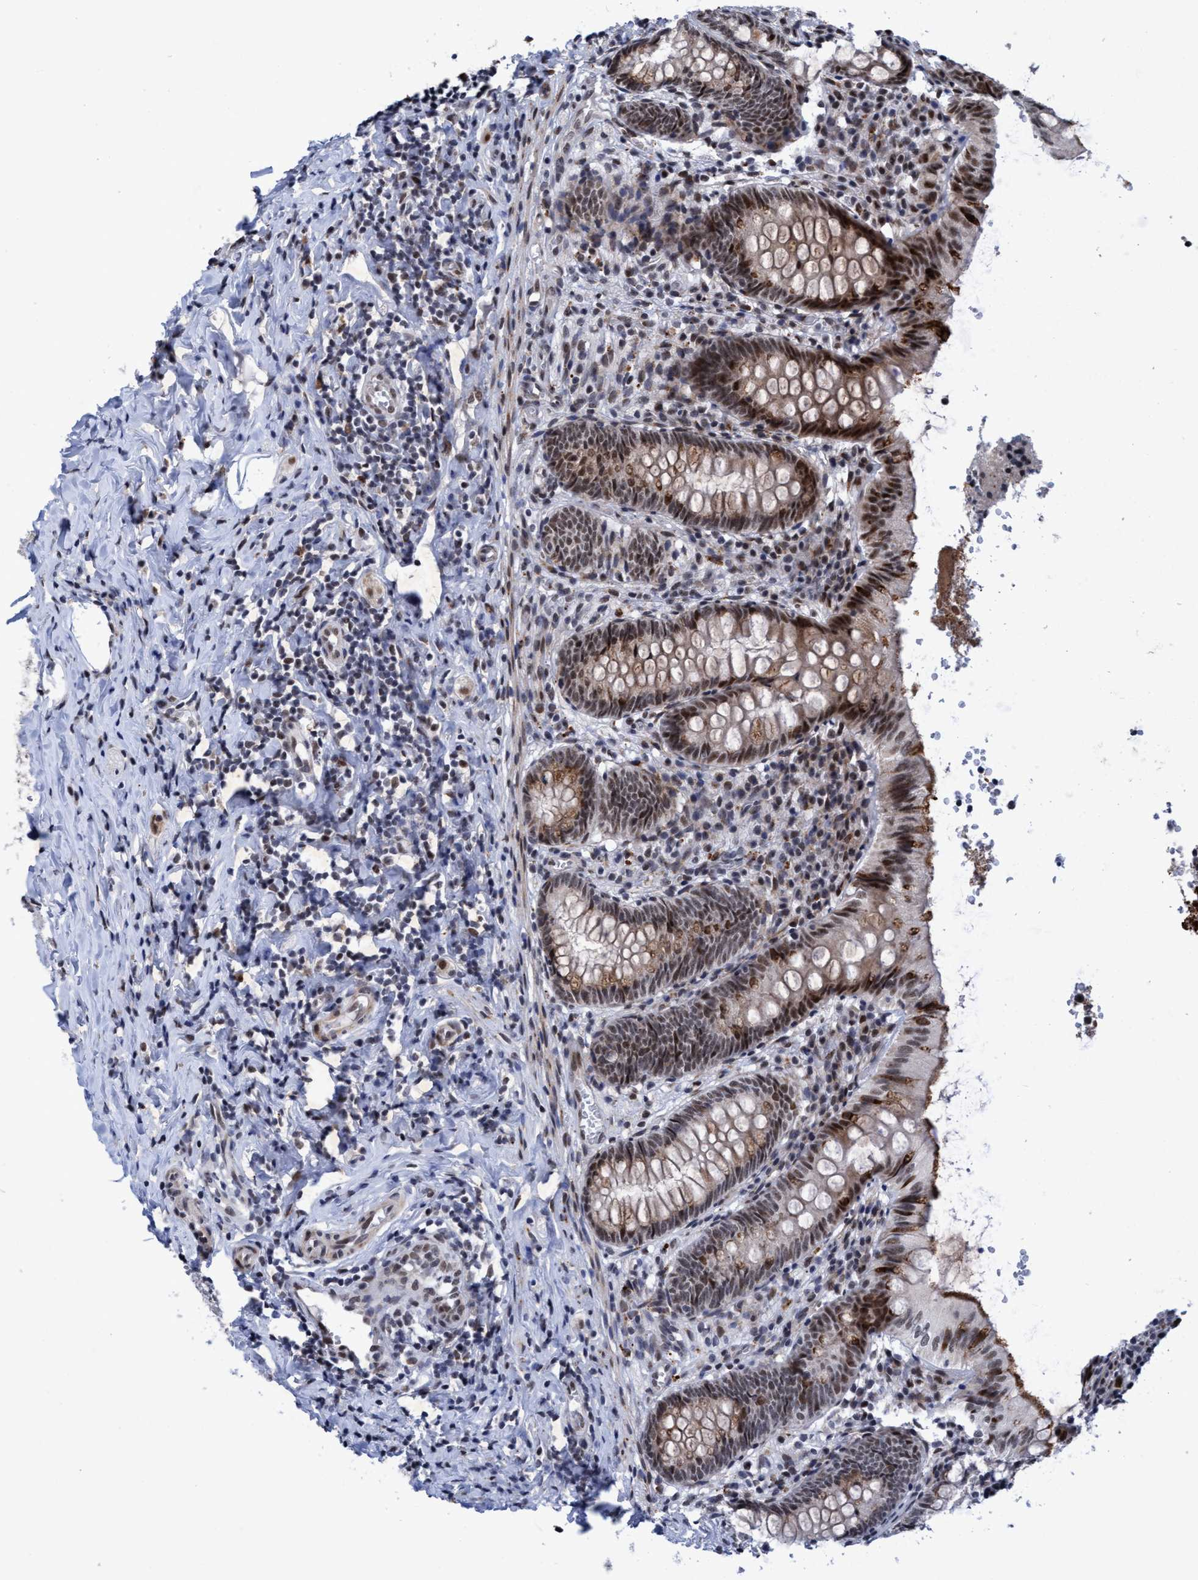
{"staining": {"intensity": "moderate", "quantity": ">75%", "location": "cytoplasmic/membranous,nuclear"}, "tissue": "appendix", "cell_type": "Glandular cells", "image_type": "normal", "snomed": [{"axis": "morphology", "description": "Normal tissue, NOS"}, {"axis": "topography", "description": "Appendix"}], "caption": "Human appendix stained for a protein (brown) reveals moderate cytoplasmic/membranous,nuclear positive expression in approximately >75% of glandular cells.", "gene": "GLT6D1", "patient": {"sex": "male", "age": 8}}